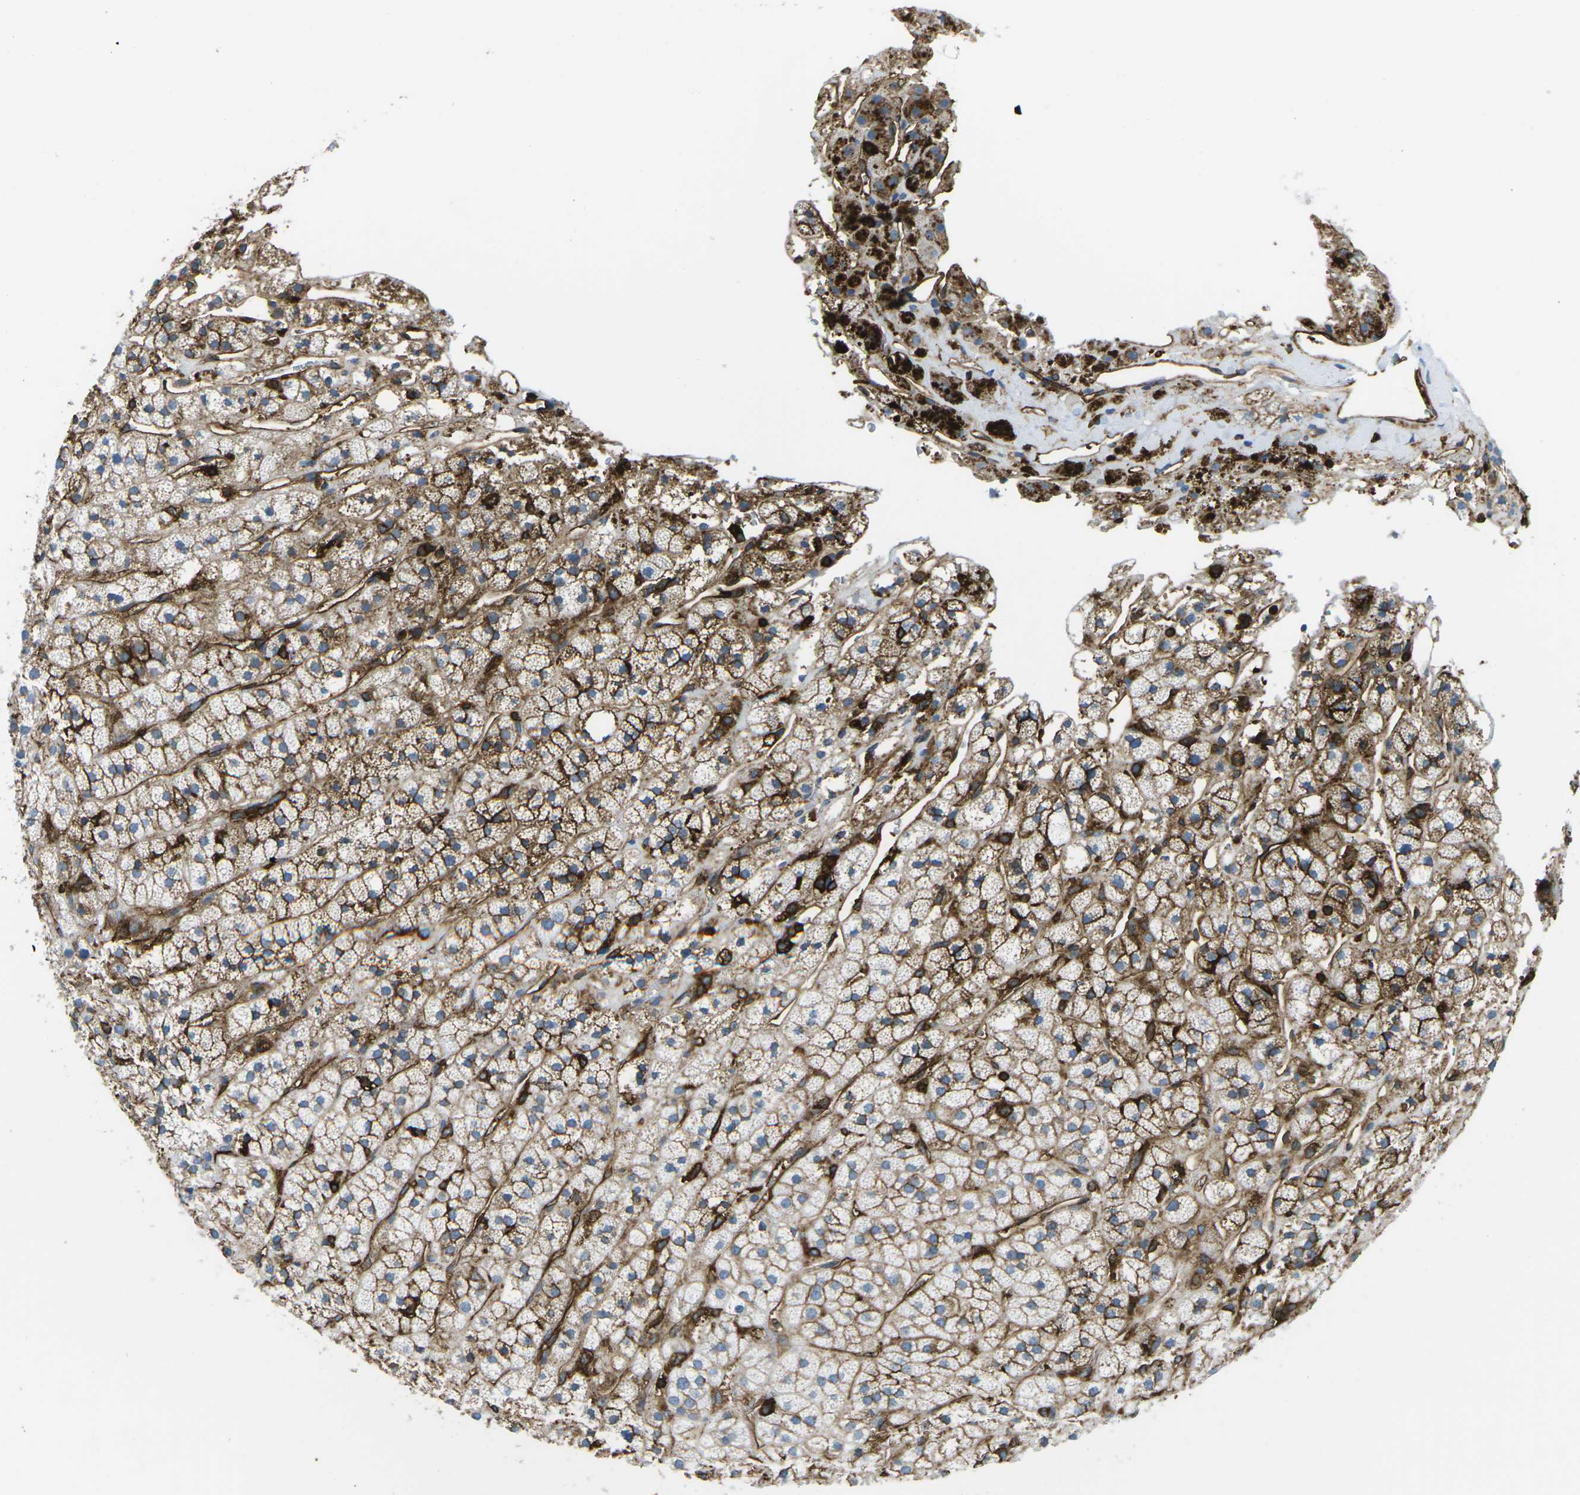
{"staining": {"intensity": "moderate", "quantity": ">75%", "location": "cytoplasmic/membranous"}, "tissue": "adrenal gland", "cell_type": "Glandular cells", "image_type": "normal", "snomed": [{"axis": "morphology", "description": "Normal tissue, NOS"}, {"axis": "topography", "description": "Adrenal gland"}], "caption": "Glandular cells demonstrate medium levels of moderate cytoplasmic/membranous positivity in about >75% of cells in benign adrenal gland.", "gene": "HLA", "patient": {"sex": "male", "age": 56}}